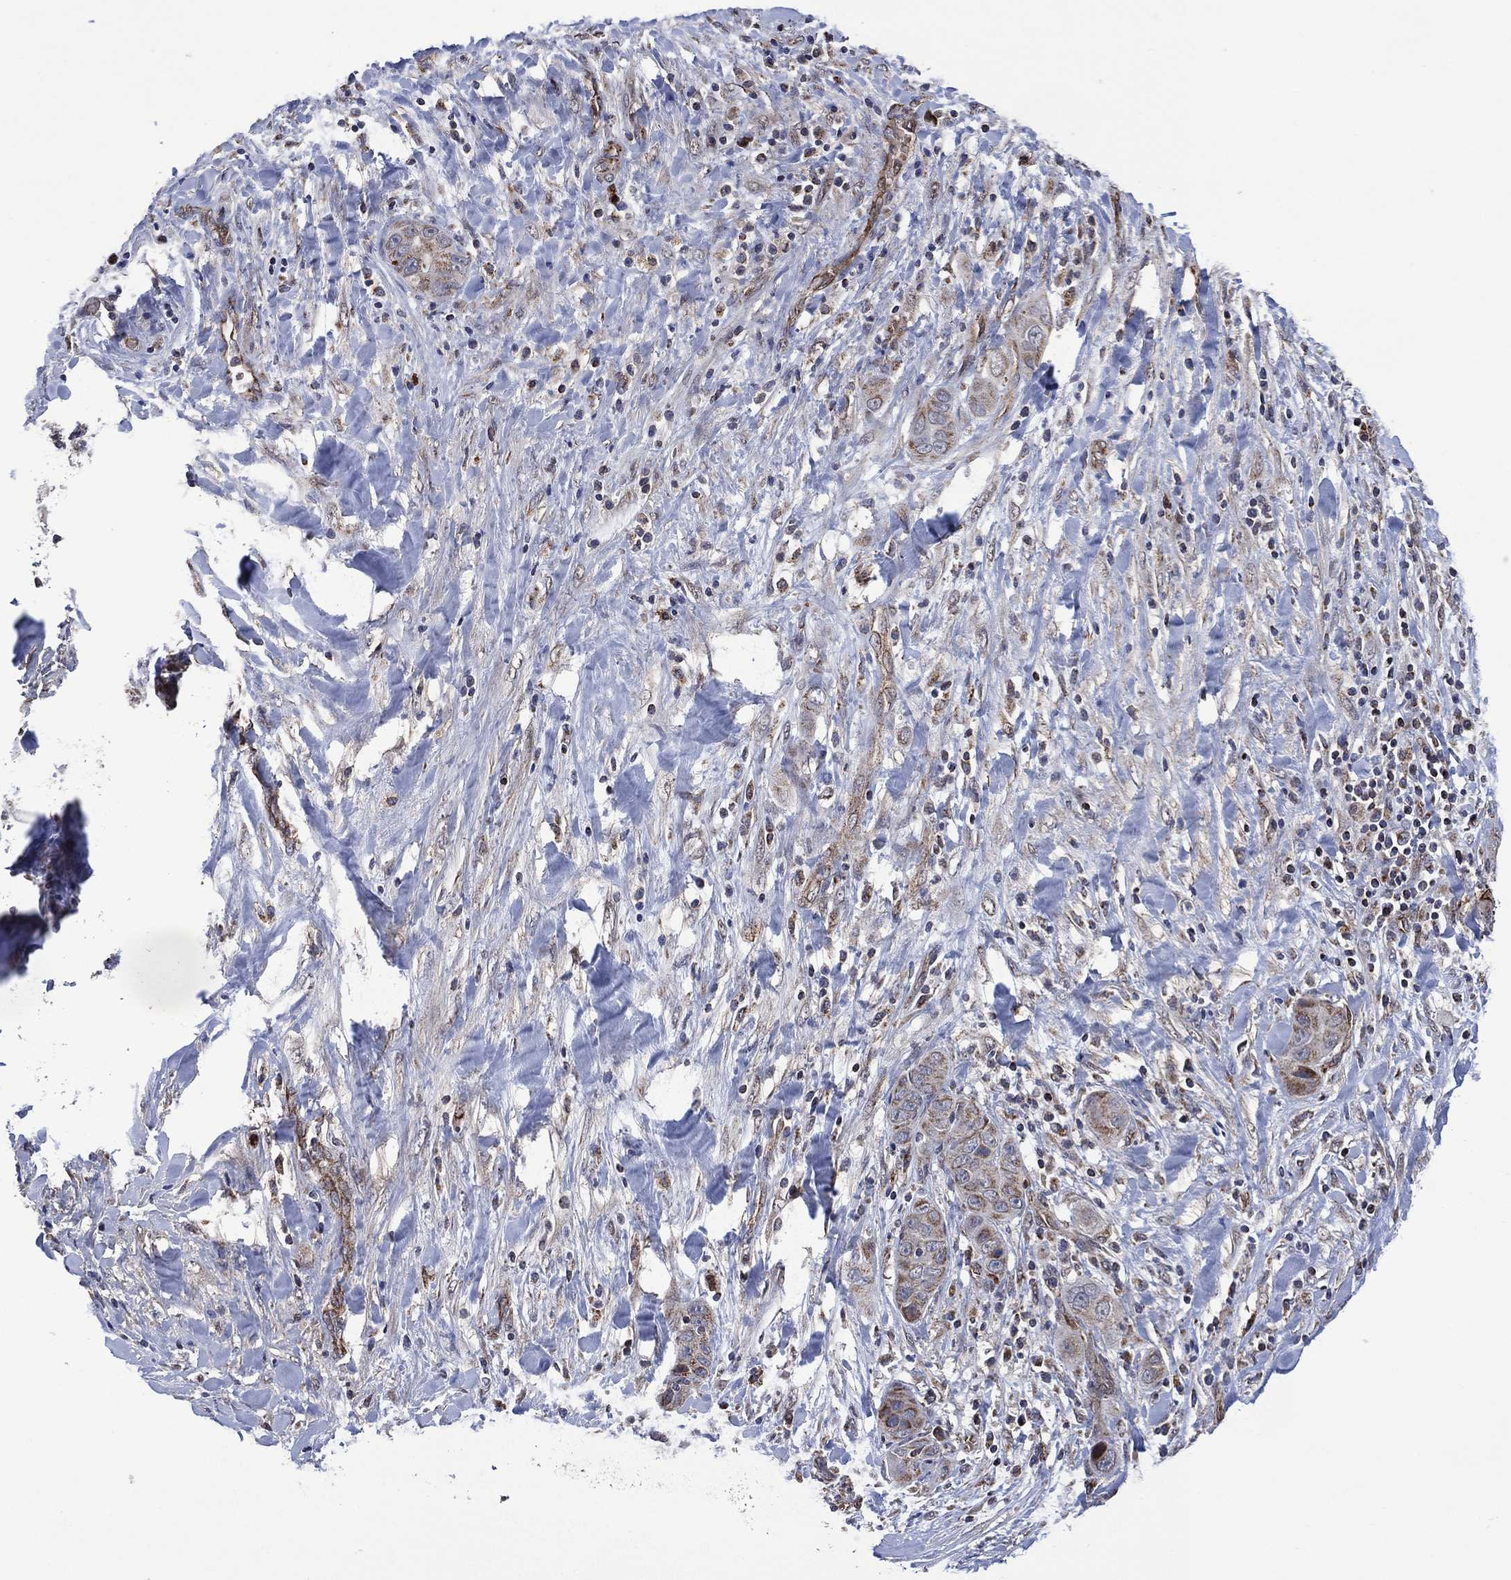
{"staining": {"intensity": "negative", "quantity": "none", "location": "none"}, "tissue": "liver cancer", "cell_type": "Tumor cells", "image_type": "cancer", "snomed": [{"axis": "morphology", "description": "Cholangiocarcinoma"}, {"axis": "topography", "description": "Liver"}], "caption": "This is an immunohistochemistry (IHC) image of human liver cholangiocarcinoma. There is no staining in tumor cells.", "gene": "HTD2", "patient": {"sex": "female", "age": 52}}